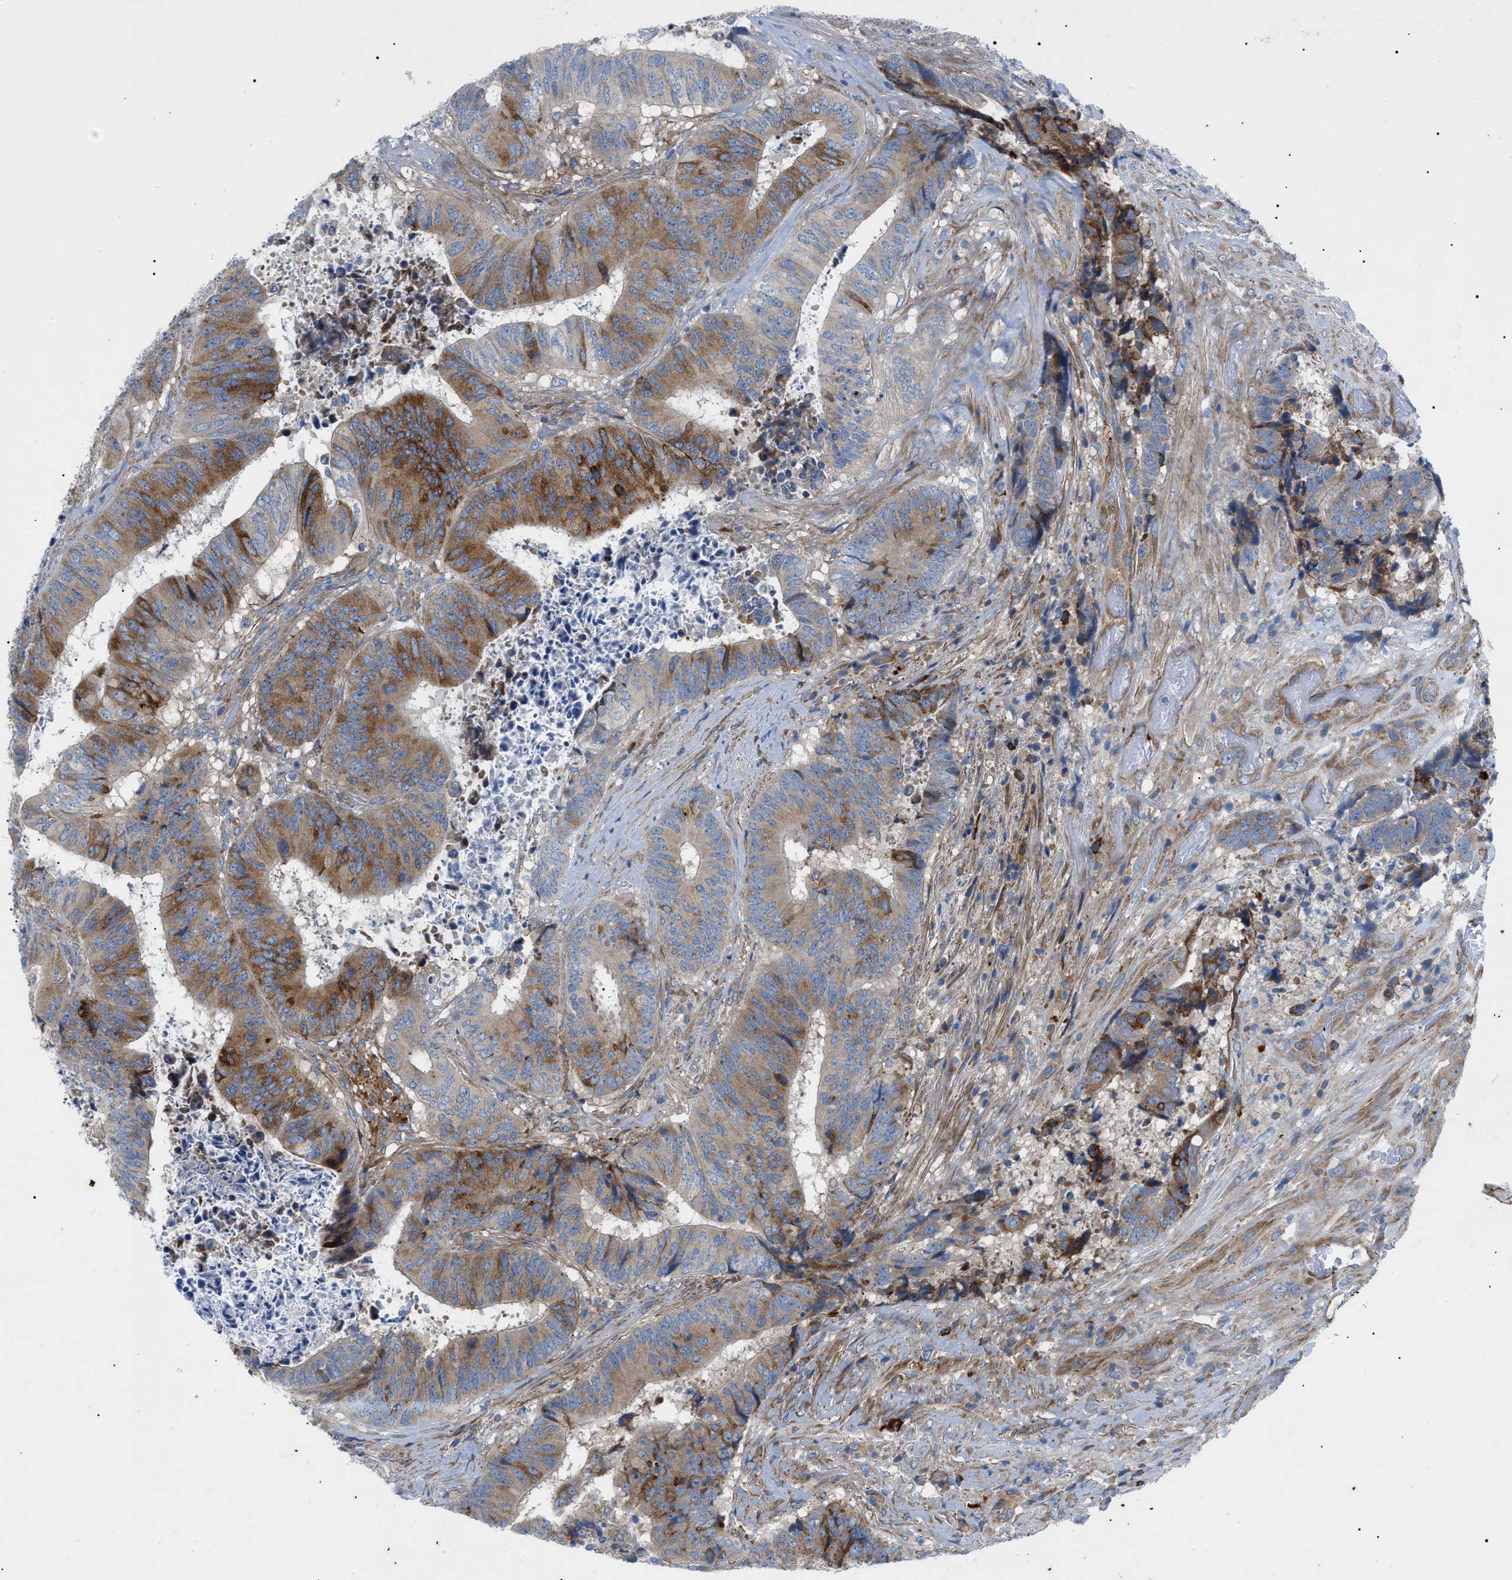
{"staining": {"intensity": "moderate", "quantity": "25%-75%", "location": "cytoplasmic/membranous"}, "tissue": "colorectal cancer", "cell_type": "Tumor cells", "image_type": "cancer", "snomed": [{"axis": "morphology", "description": "Adenocarcinoma, NOS"}, {"axis": "topography", "description": "Rectum"}], "caption": "Colorectal cancer stained with a brown dye demonstrates moderate cytoplasmic/membranous positive expression in about 25%-75% of tumor cells.", "gene": "HSPB8", "patient": {"sex": "male", "age": 72}}